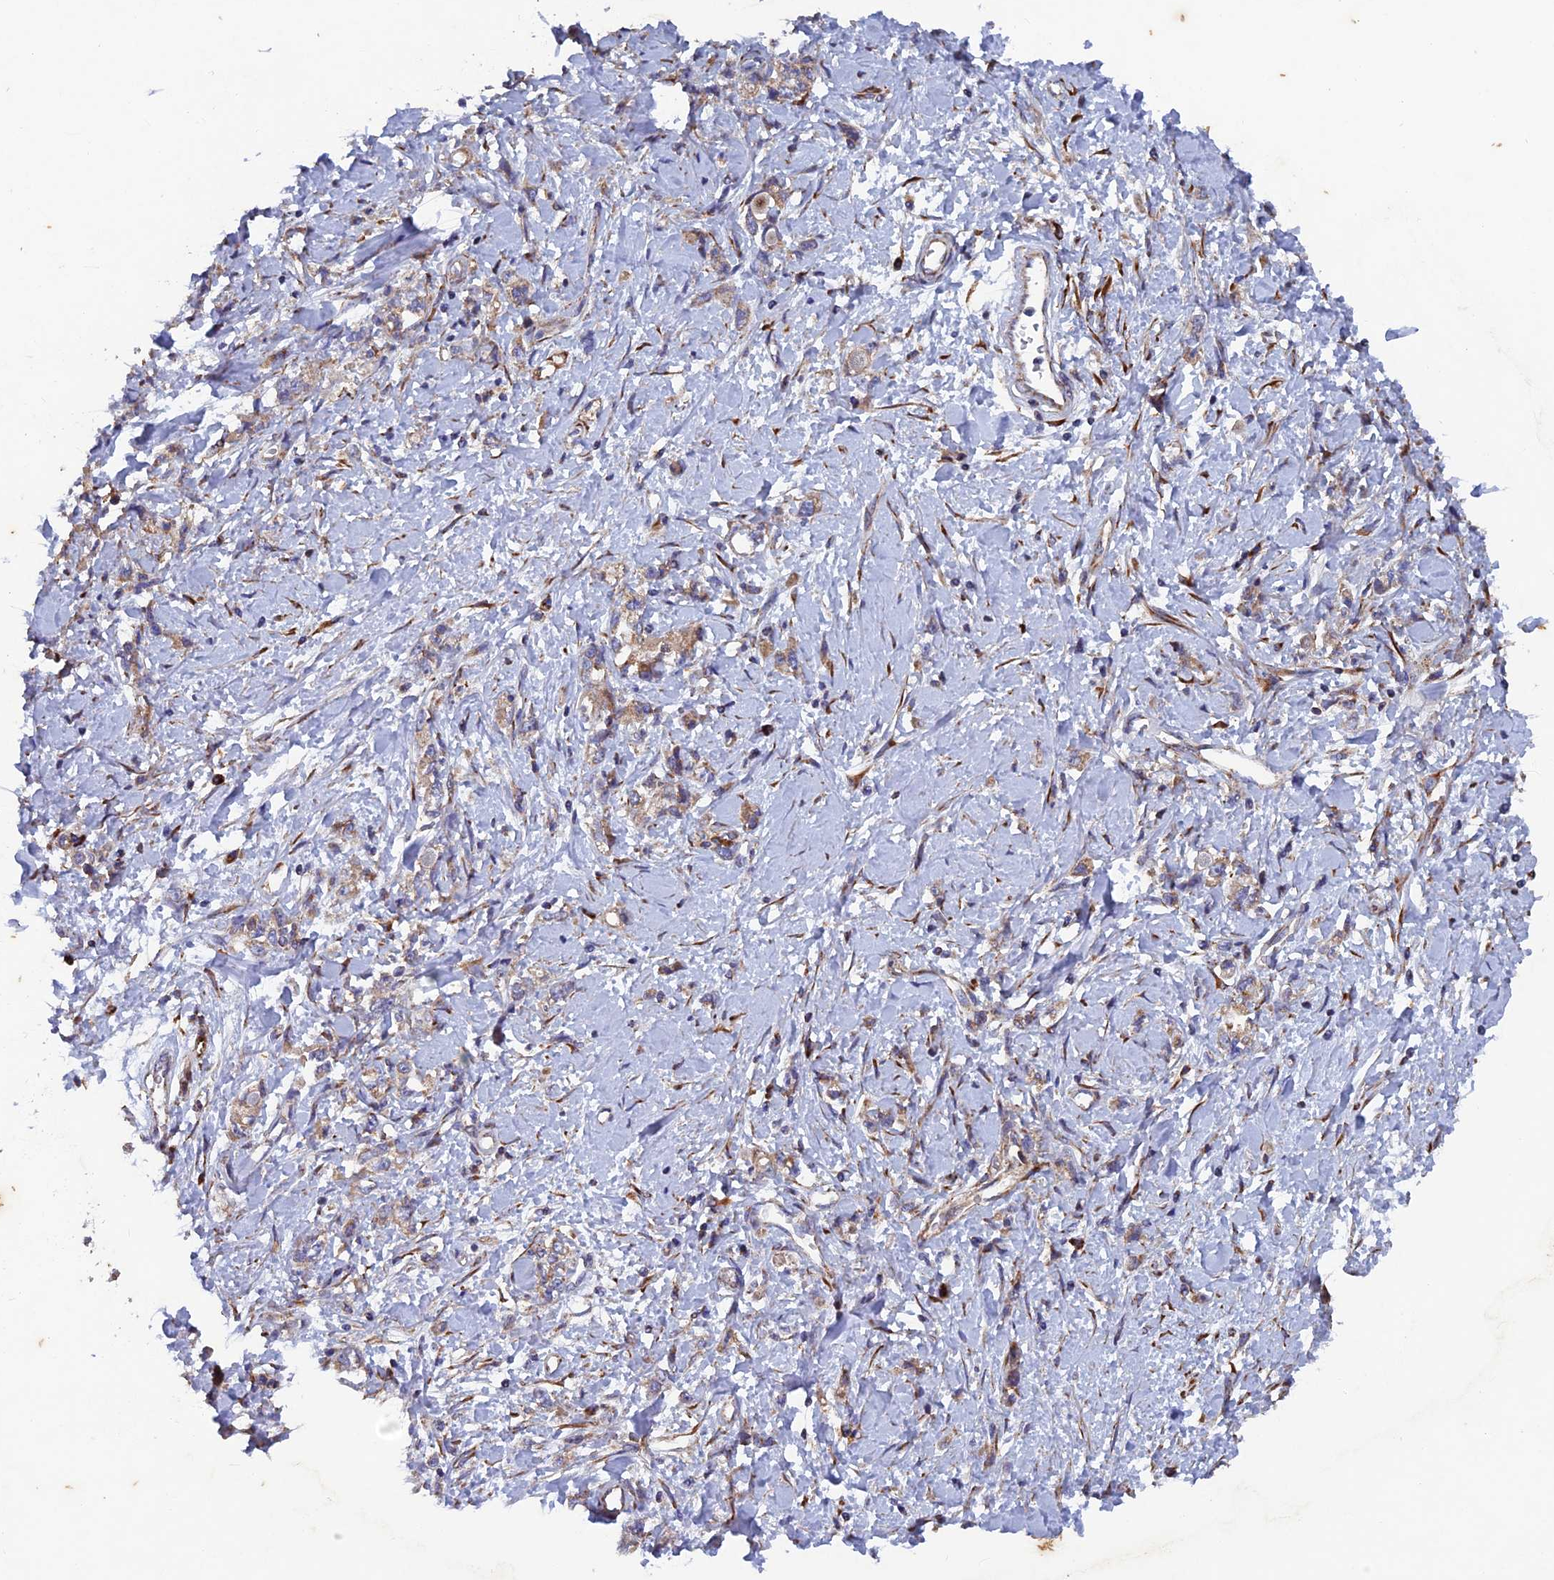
{"staining": {"intensity": "weak", "quantity": ">75%", "location": "cytoplasmic/membranous"}, "tissue": "stomach cancer", "cell_type": "Tumor cells", "image_type": "cancer", "snomed": [{"axis": "morphology", "description": "Adenocarcinoma, NOS"}, {"axis": "topography", "description": "Stomach"}], "caption": "Stomach adenocarcinoma tissue exhibits weak cytoplasmic/membranous staining in about >75% of tumor cells", "gene": "AP4S1", "patient": {"sex": "female", "age": 76}}